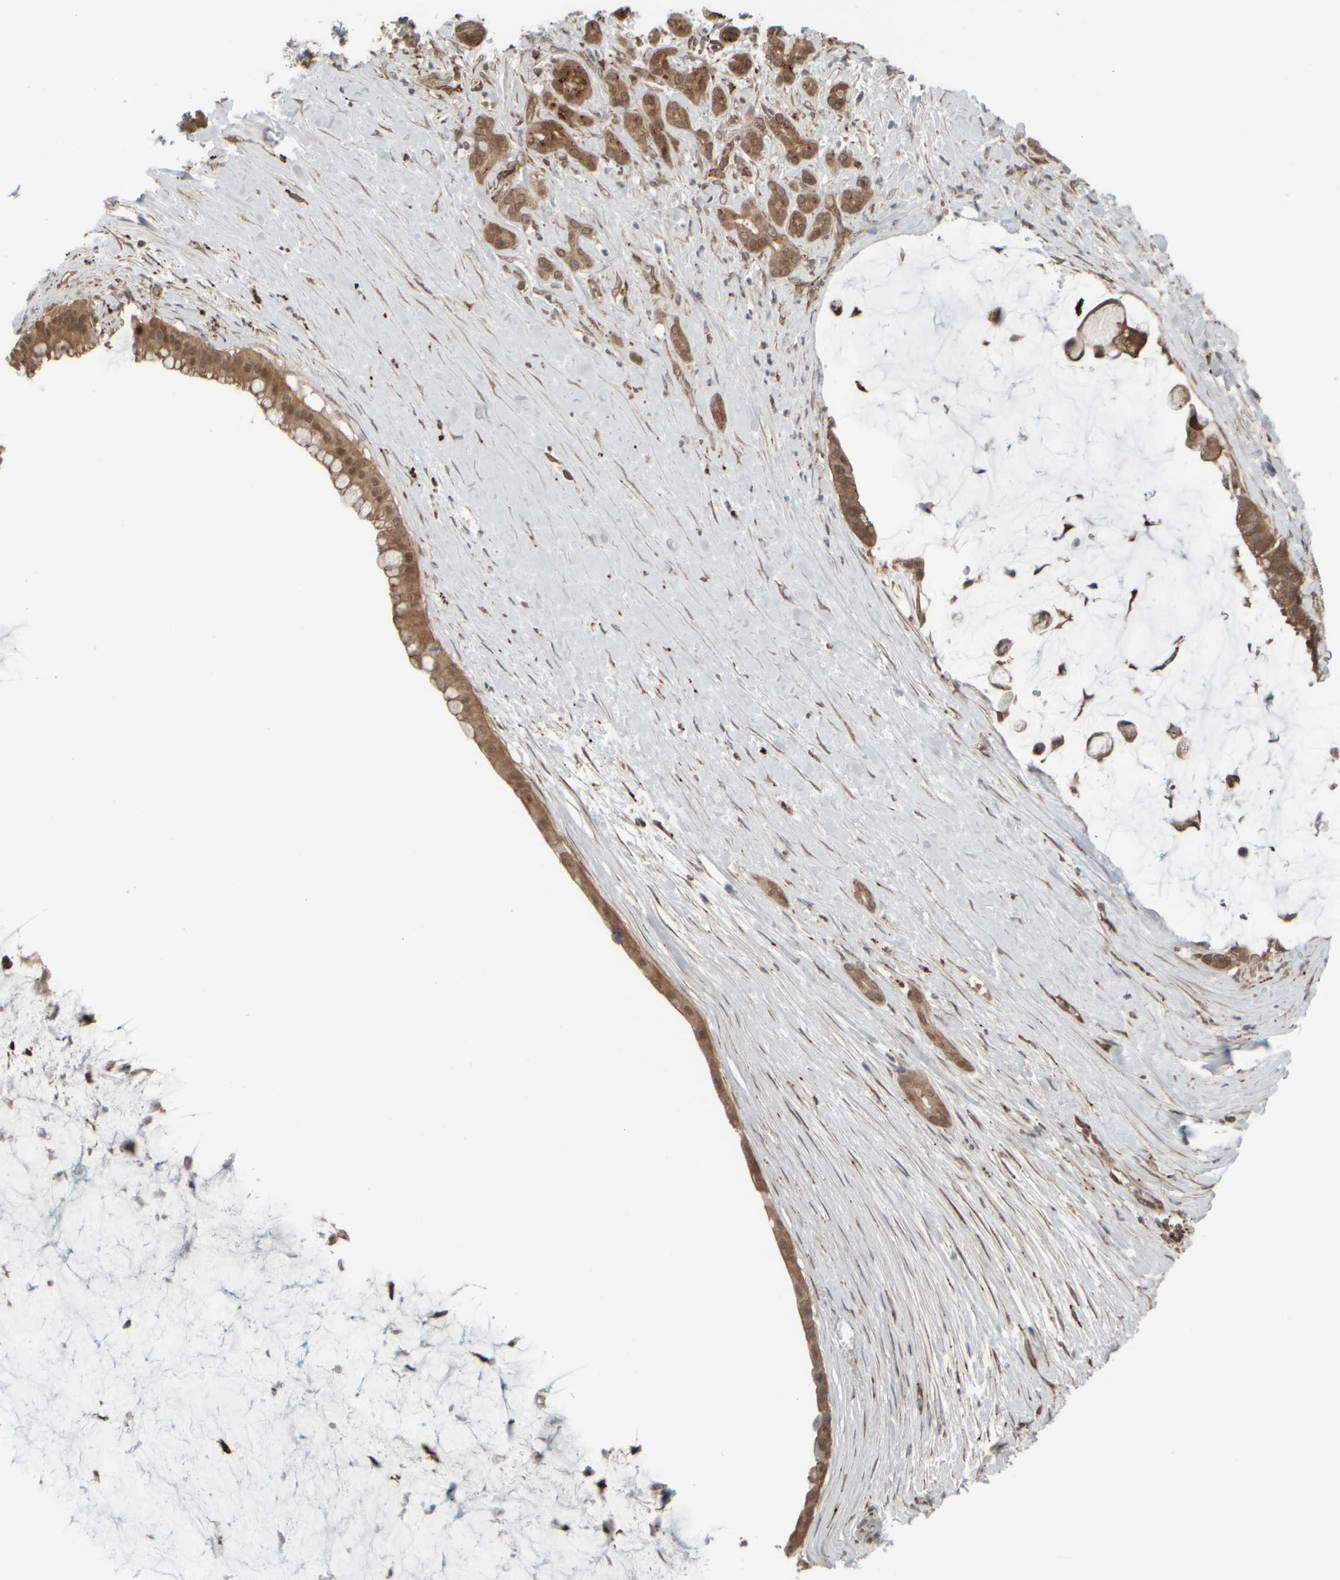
{"staining": {"intensity": "moderate", "quantity": ">75%", "location": "cytoplasmic/membranous,nuclear"}, "tissue": "pancreatic cancer", "cell_type": "Tumor cells", "image_type": "cancer", "snomed": [{"axis": "morphology", "description": "Adenocarcinoma, NOS"}, {"axis": "topography", "description": "Pancreas"}], "caption": "Immunohistochemical staining of human pancreatic cancer exhibits moderate cytoplasmic/membranous and nuclear protein positivity in approximately >75% of tumor cells.", "gene": "GIGYF1", "patient": {"sex": "male", "age": 41}}